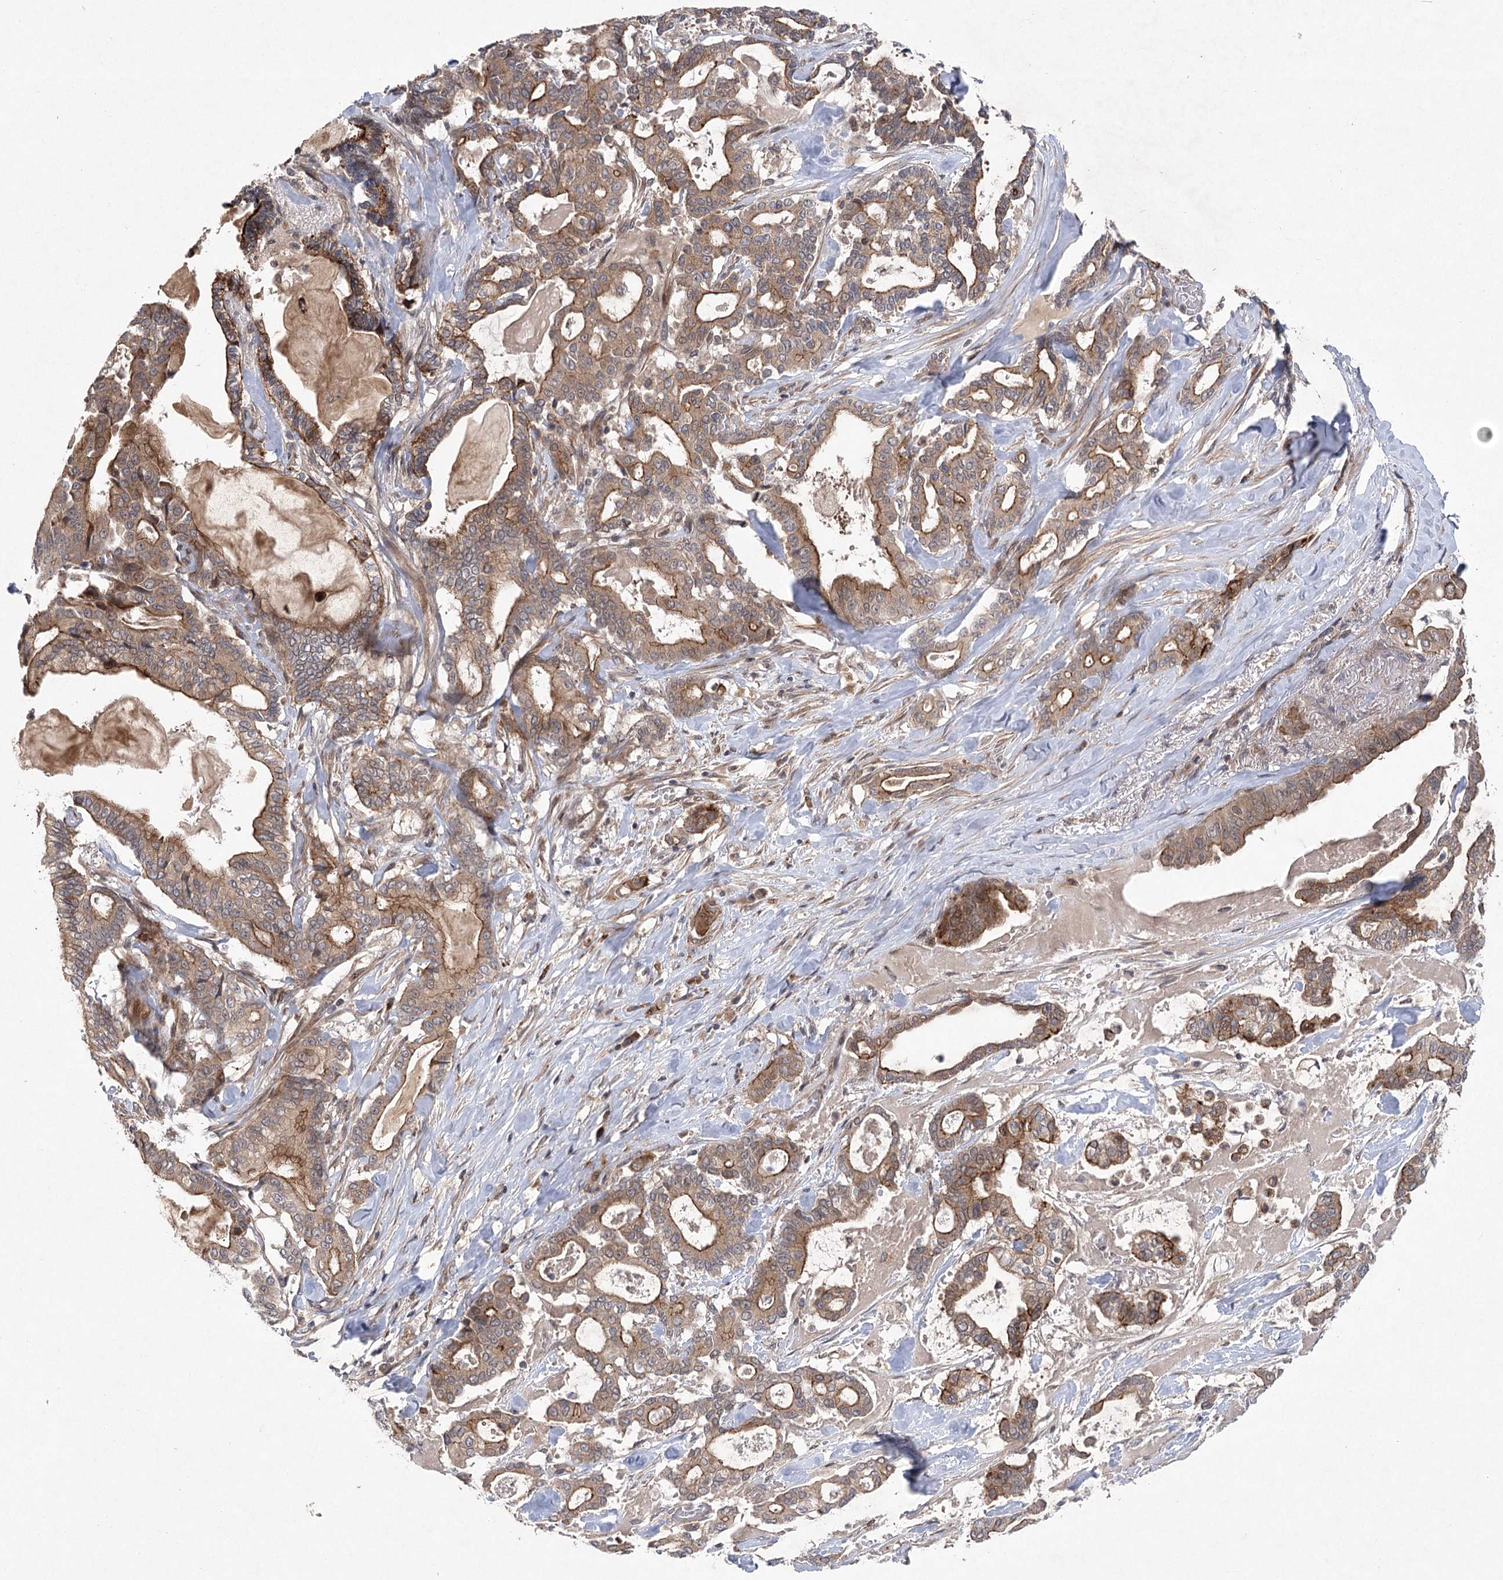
{"staining": {"intensity": "moderate", "quantity": ">75%", "location": "cytoplasmic/membranous"}, "tissue": "pancreatic cancer", "cell_type": "Tumor cells", "image_type": "cancer", "snomed": [{"axis": "morphology", "description": "Adenocarcinoma, NOS"}, {"axis": "topography", "description": "Pancreas"}], "caption": "Pancreatic cancer (adenocarcinoma) was stained to show a protein in brown. There is medium levels of moderate cytoplasmic/membranous positivity in approximately >75% of tumor cells.", "gene": "METTL24", "patient": {"sex": "male", "age": 63}}